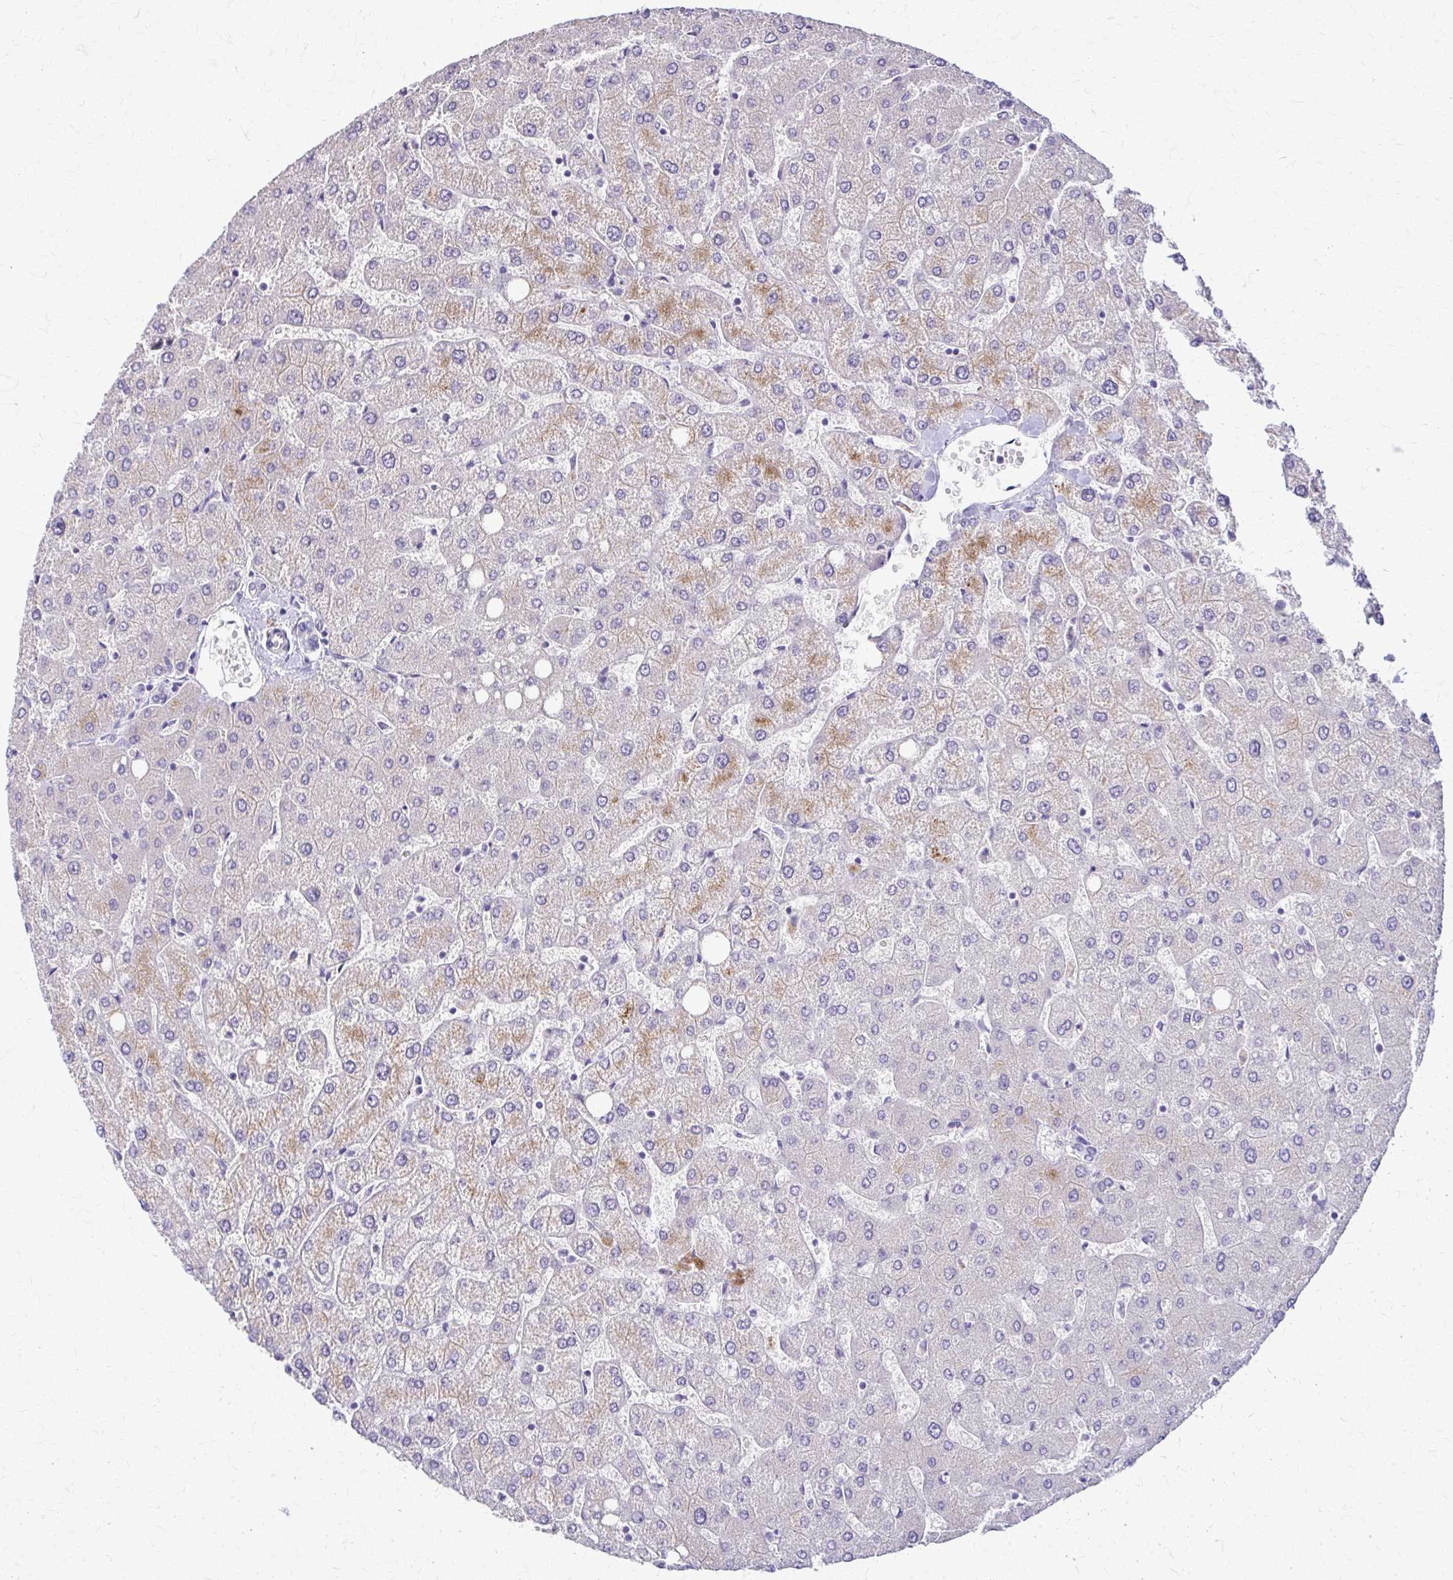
{"staining": {"intensity": "negative", "quantity": "none", "location": "none"}, "tissue": "liver", "cell_type": "Cholangiocytes", "image_type": "normal", "snomed": [{"axis": "morphology", "description": "Normal tissue, NOS"}, {"axis": "topography", "description": "Liver"}], "caption": "Immunohistochemistry (IHC) histopathology image of benign liver stained for a protein (brown), which demonstrates no positivity in cholangiocytes.", "gene": "SAMD13", "patient": {"sex": "female", "age": 54}}